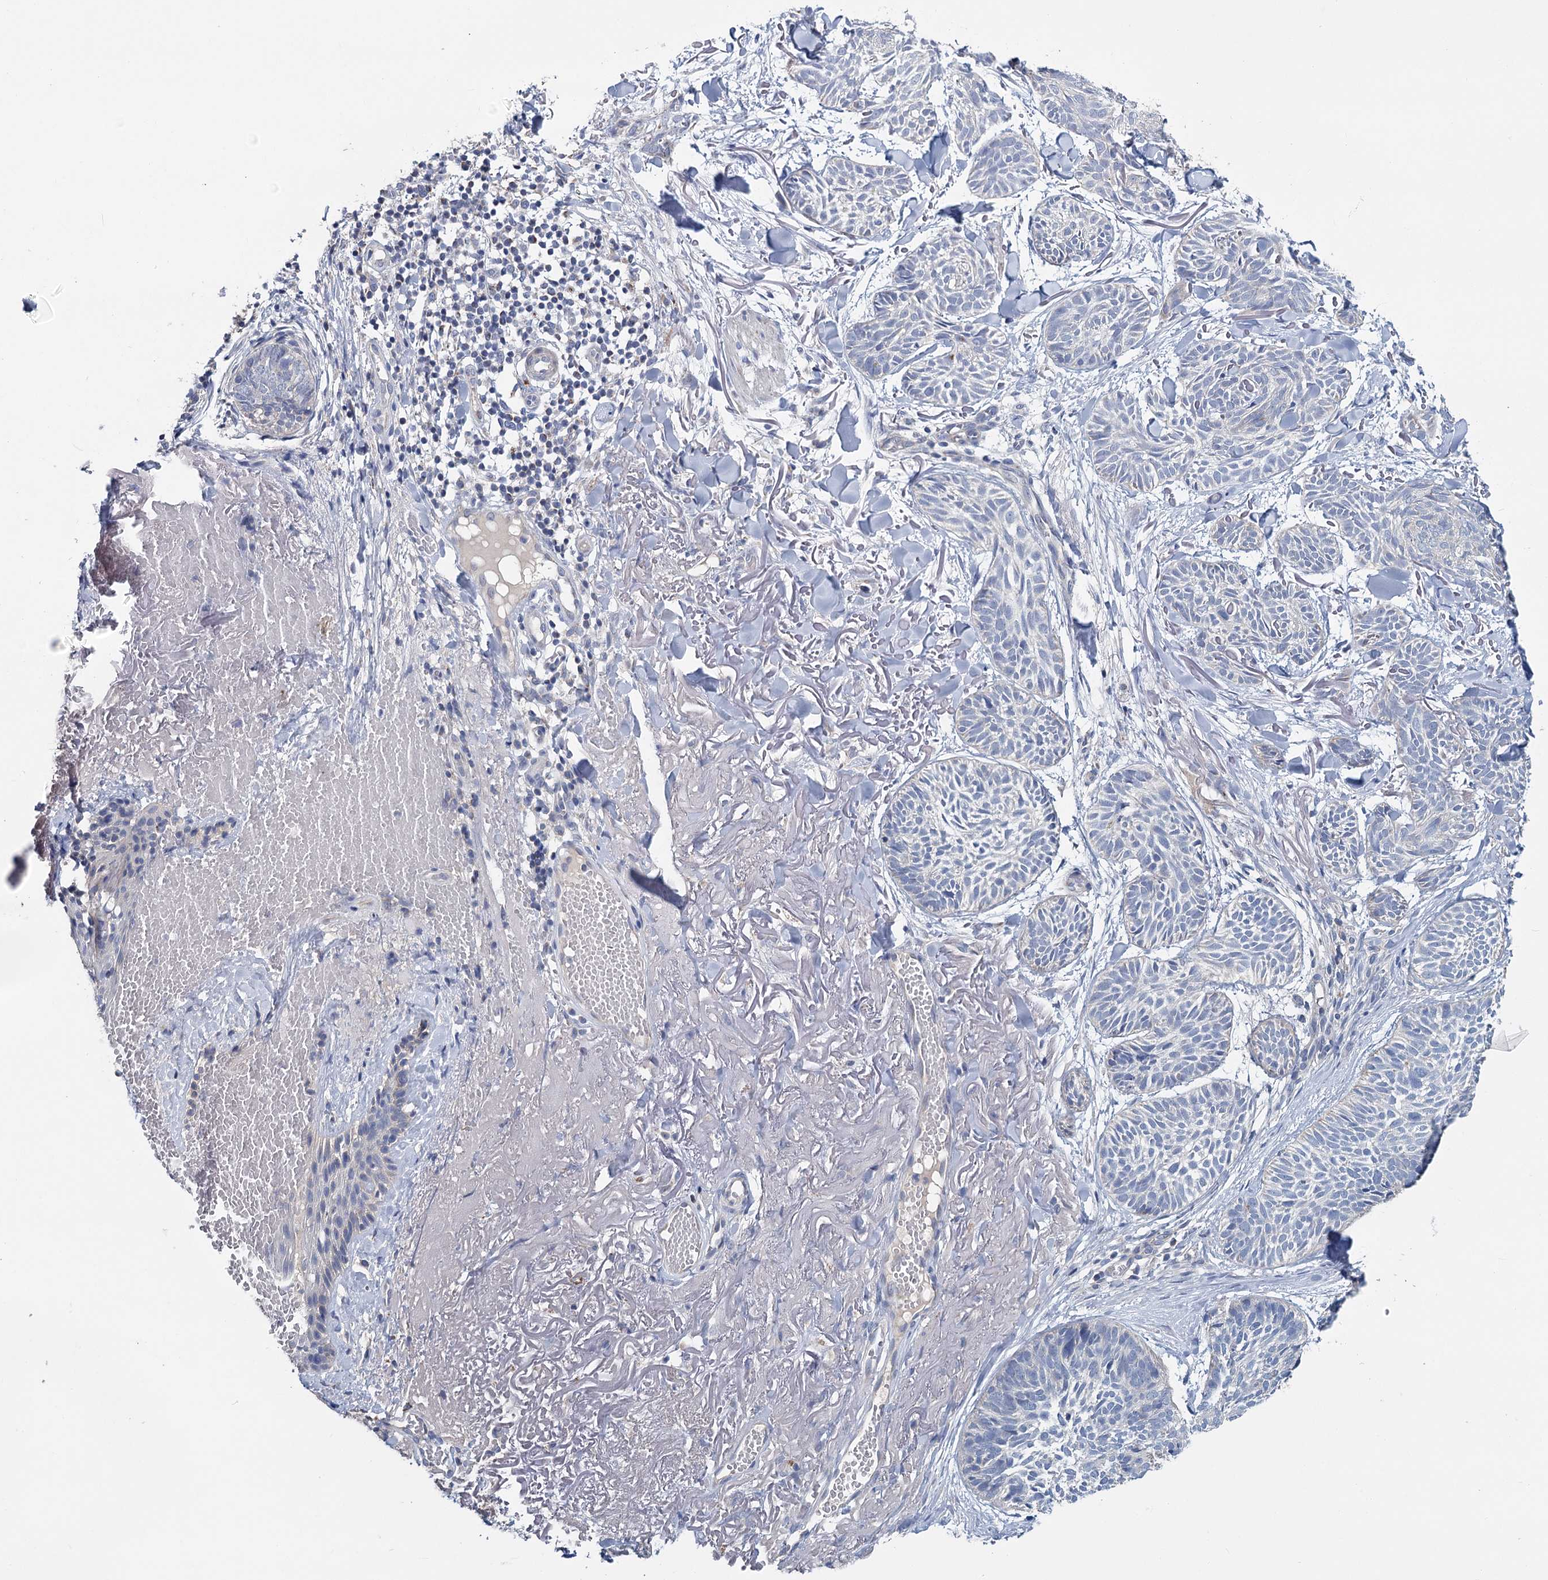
{"staining": {"intensity": "negative", "quantity": "none", "location": "none"}, "tissue": "skin cancer", "cell_type": "Tumor cells", "image_type": "cancer", "snomed": [{"axis": "morphology", "description": "Normal tissue, NOS"}, {"axis": "morphology", "description": "Basal cell carcinoma"}, {"axis": "topography", "description": "Skin"}], "caption": "Photomicrograph shows no protein staining in tumor cells of skin cancer (basal cell carcinoma) tissue. (Brightfield microscopy of DAB (3,3'-diaminobenzidine) immunohistochemistry (IHC) at high magnification).", "gene": "ANKRD16", "patient": {"sex": "male", "age": 66}}